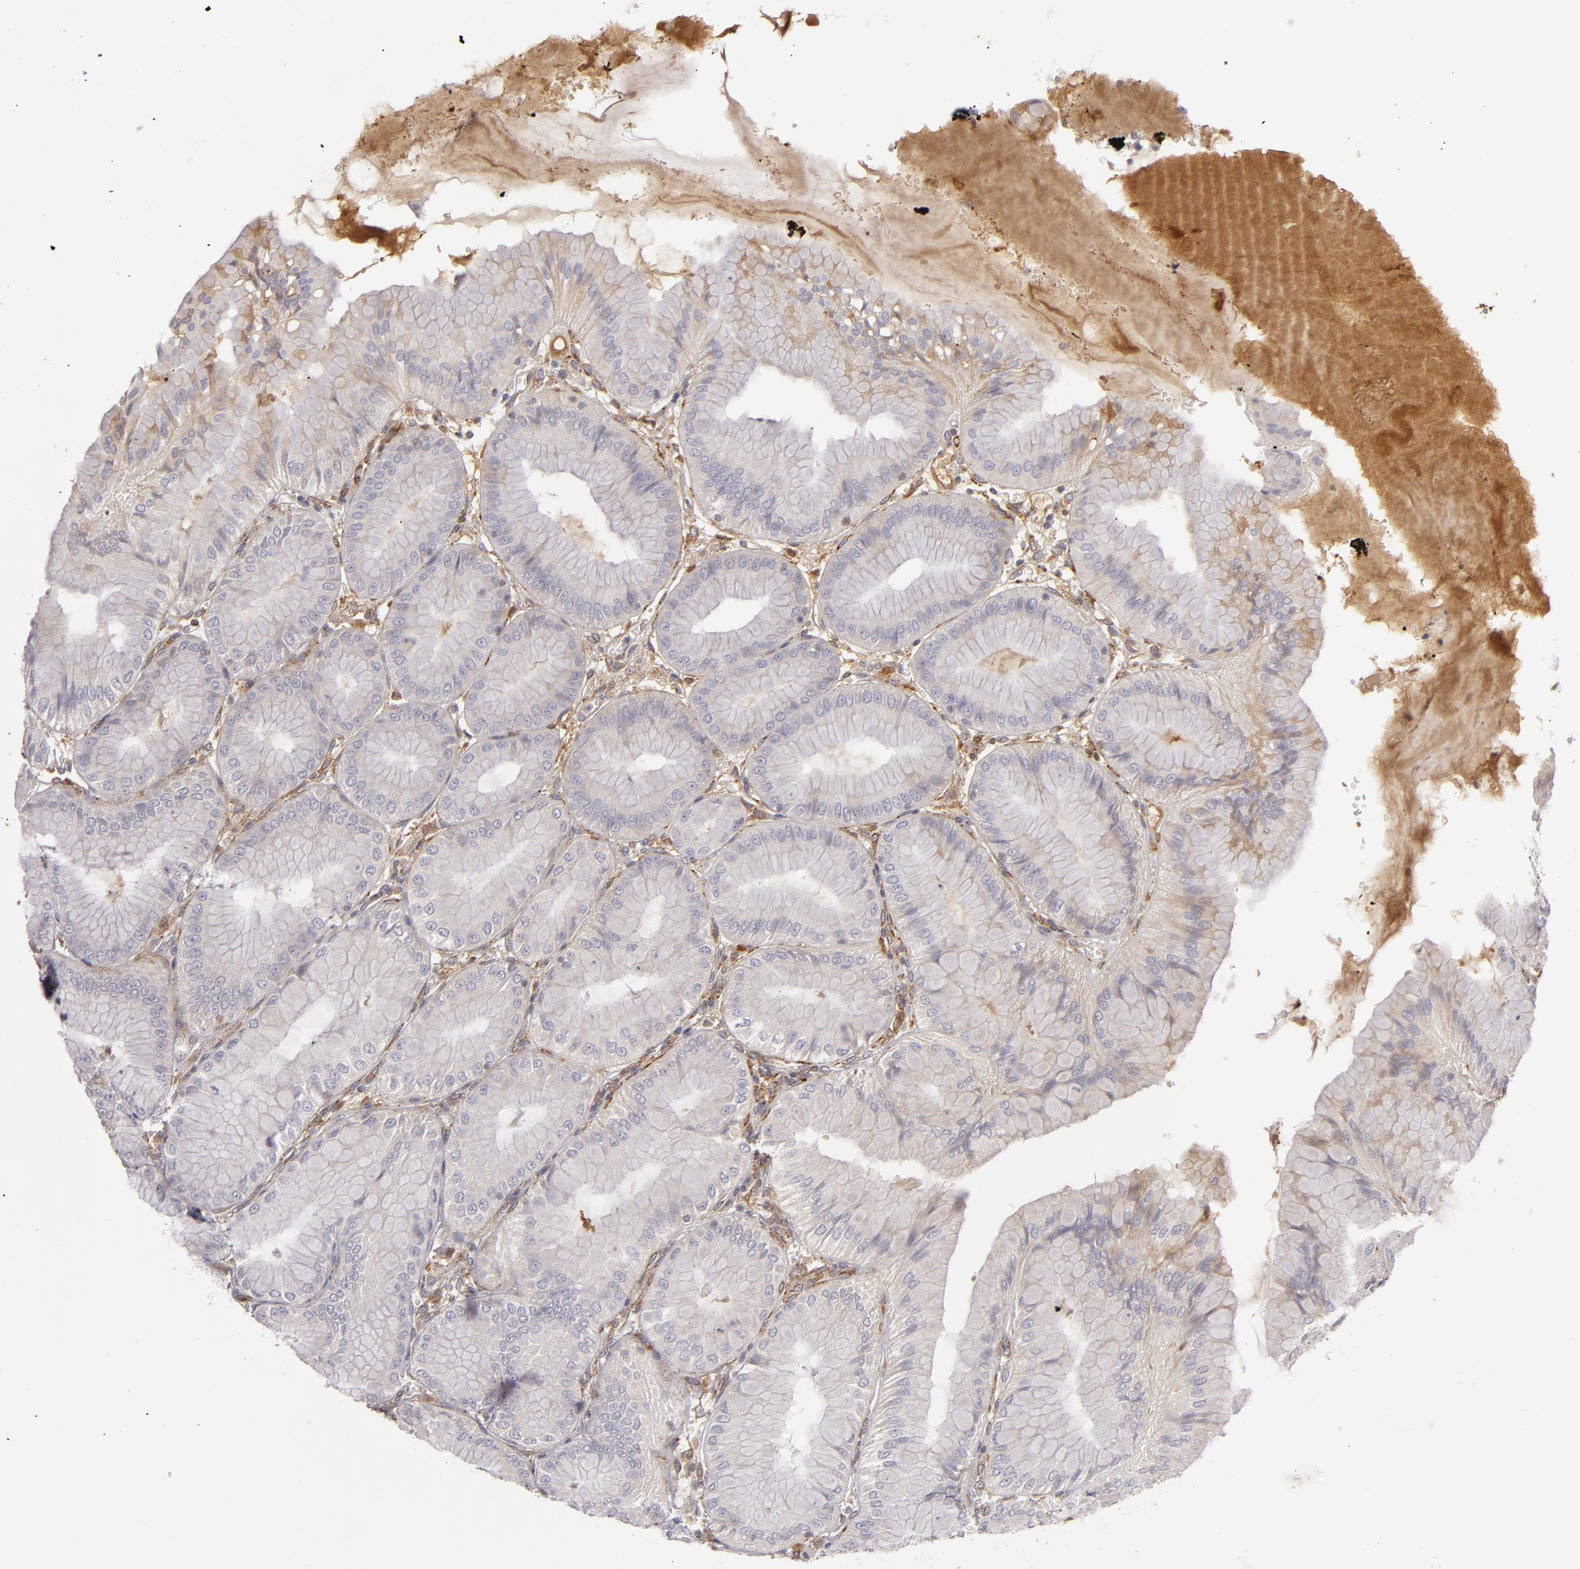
{"staining": {"intensity": "moderate", "quantity": "25%-75%", "location": "cytoplasmic/membranous"}, "tissue": "stomach", "cell_type": "Glandular cells", "image_type": "normal", "snomed": [{"axis": "morphology", "description": "Normal tissue, NOS"}, {"axis": "topography", "description": "Stomach, lower"}], "caption": "A medium amount of moderate cytoplasmic/membranous expression is present in about 25%-75% of glandular cells in normal stomach. The staining was performed using DAB (3,3'-diaminobenzidine) to visualize the protein expression in brown, while the nuclei were stained in blue with hematoxylin (Magnification: 20x).", "gene": "CFB", "patient": {"sex": "male", "age": 71}}